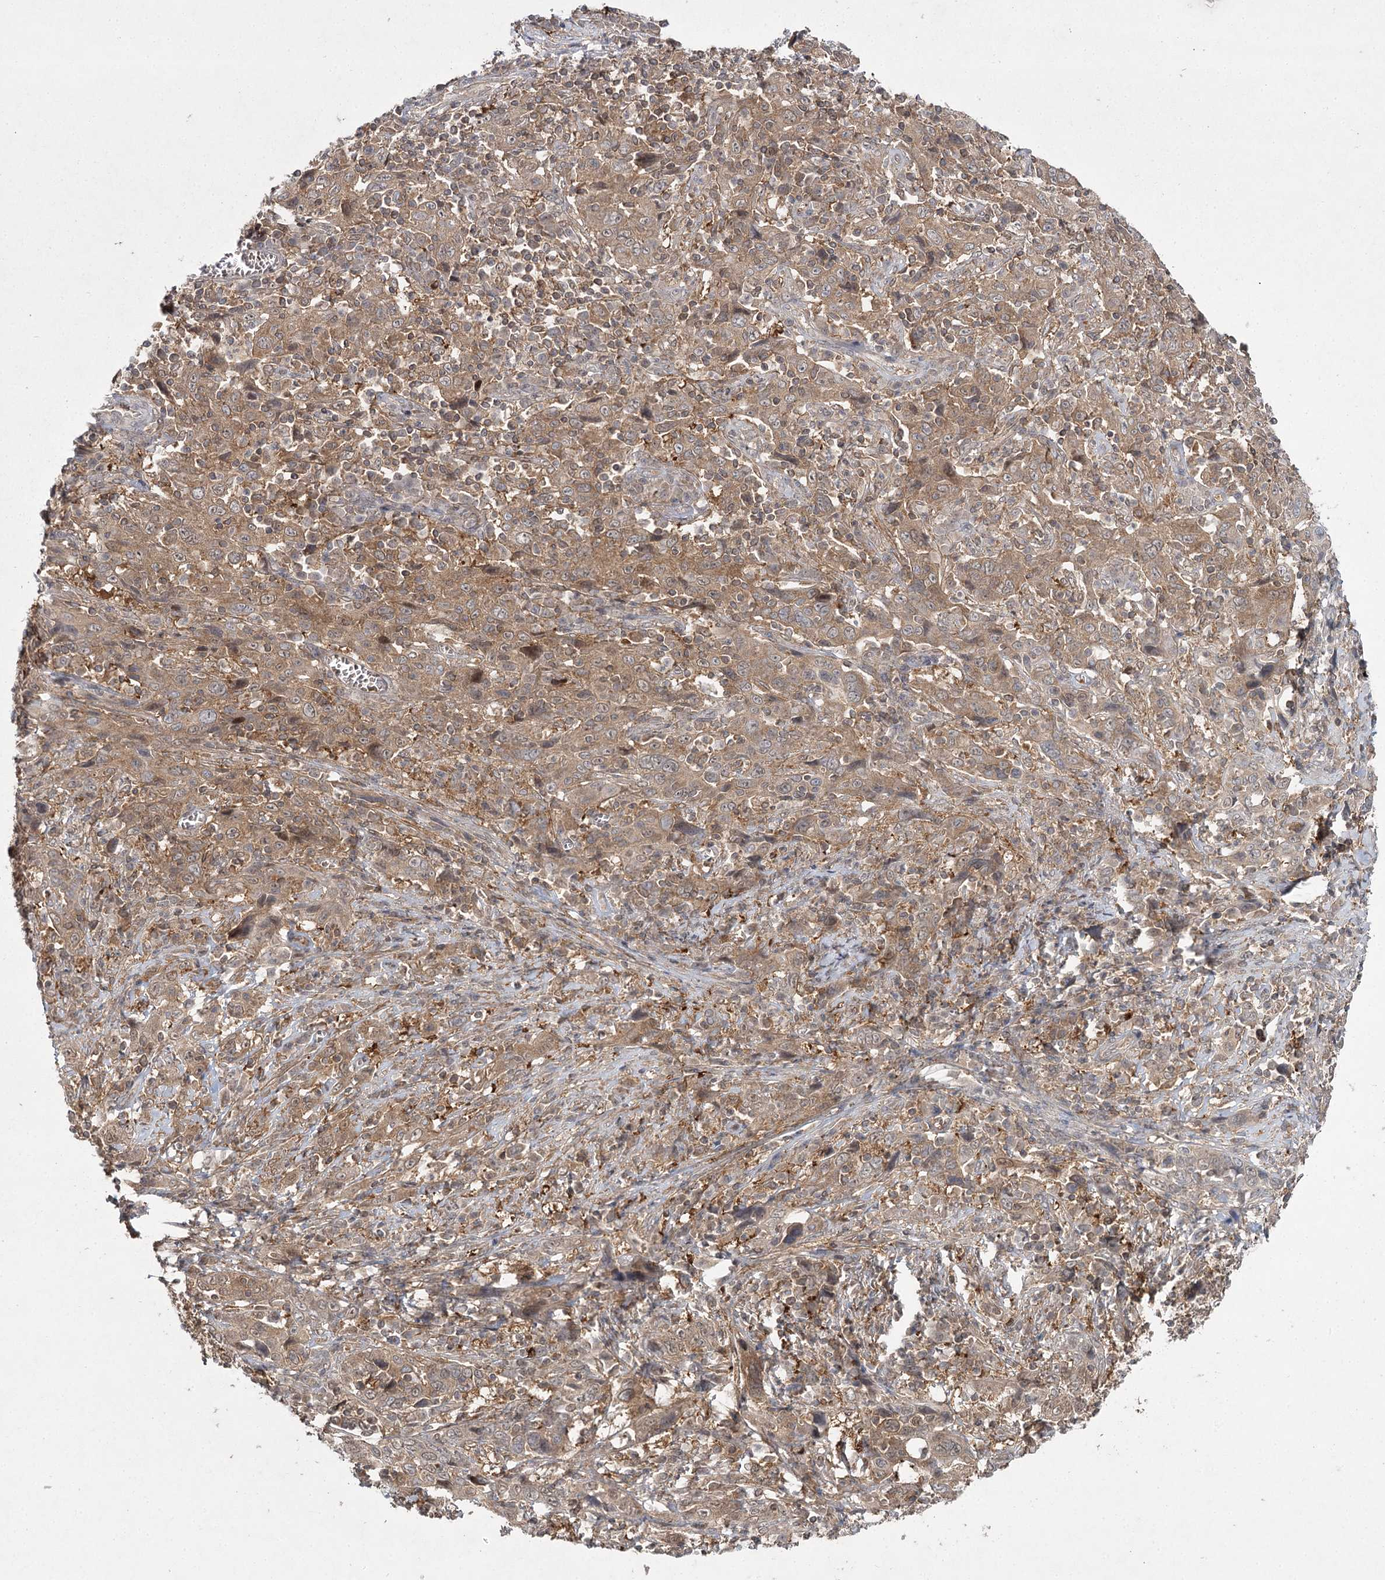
{"staining": {"intensity": "moderate", "quantity": ">75%", "location": "cytoplasmic/membranous"}, "tissue": "cervical cancer", "cell_type": "Tumor cells", "image_type": "cancer", "snomed": [{"axis": "morphology", "description": "Squamous cell carcinoma, NOS"}, {"axis": "topography", "description": "Cervix"}], "caption": "The image displays immunohistochemical staining of cervical cancer (squamous cell carcinoma). There is moderate cytoplasmic/membranous positivity is appreciated in about >75% of tumor cells.", "gene": "WDR44", "patient": {"sex": "female", "age": 46}}